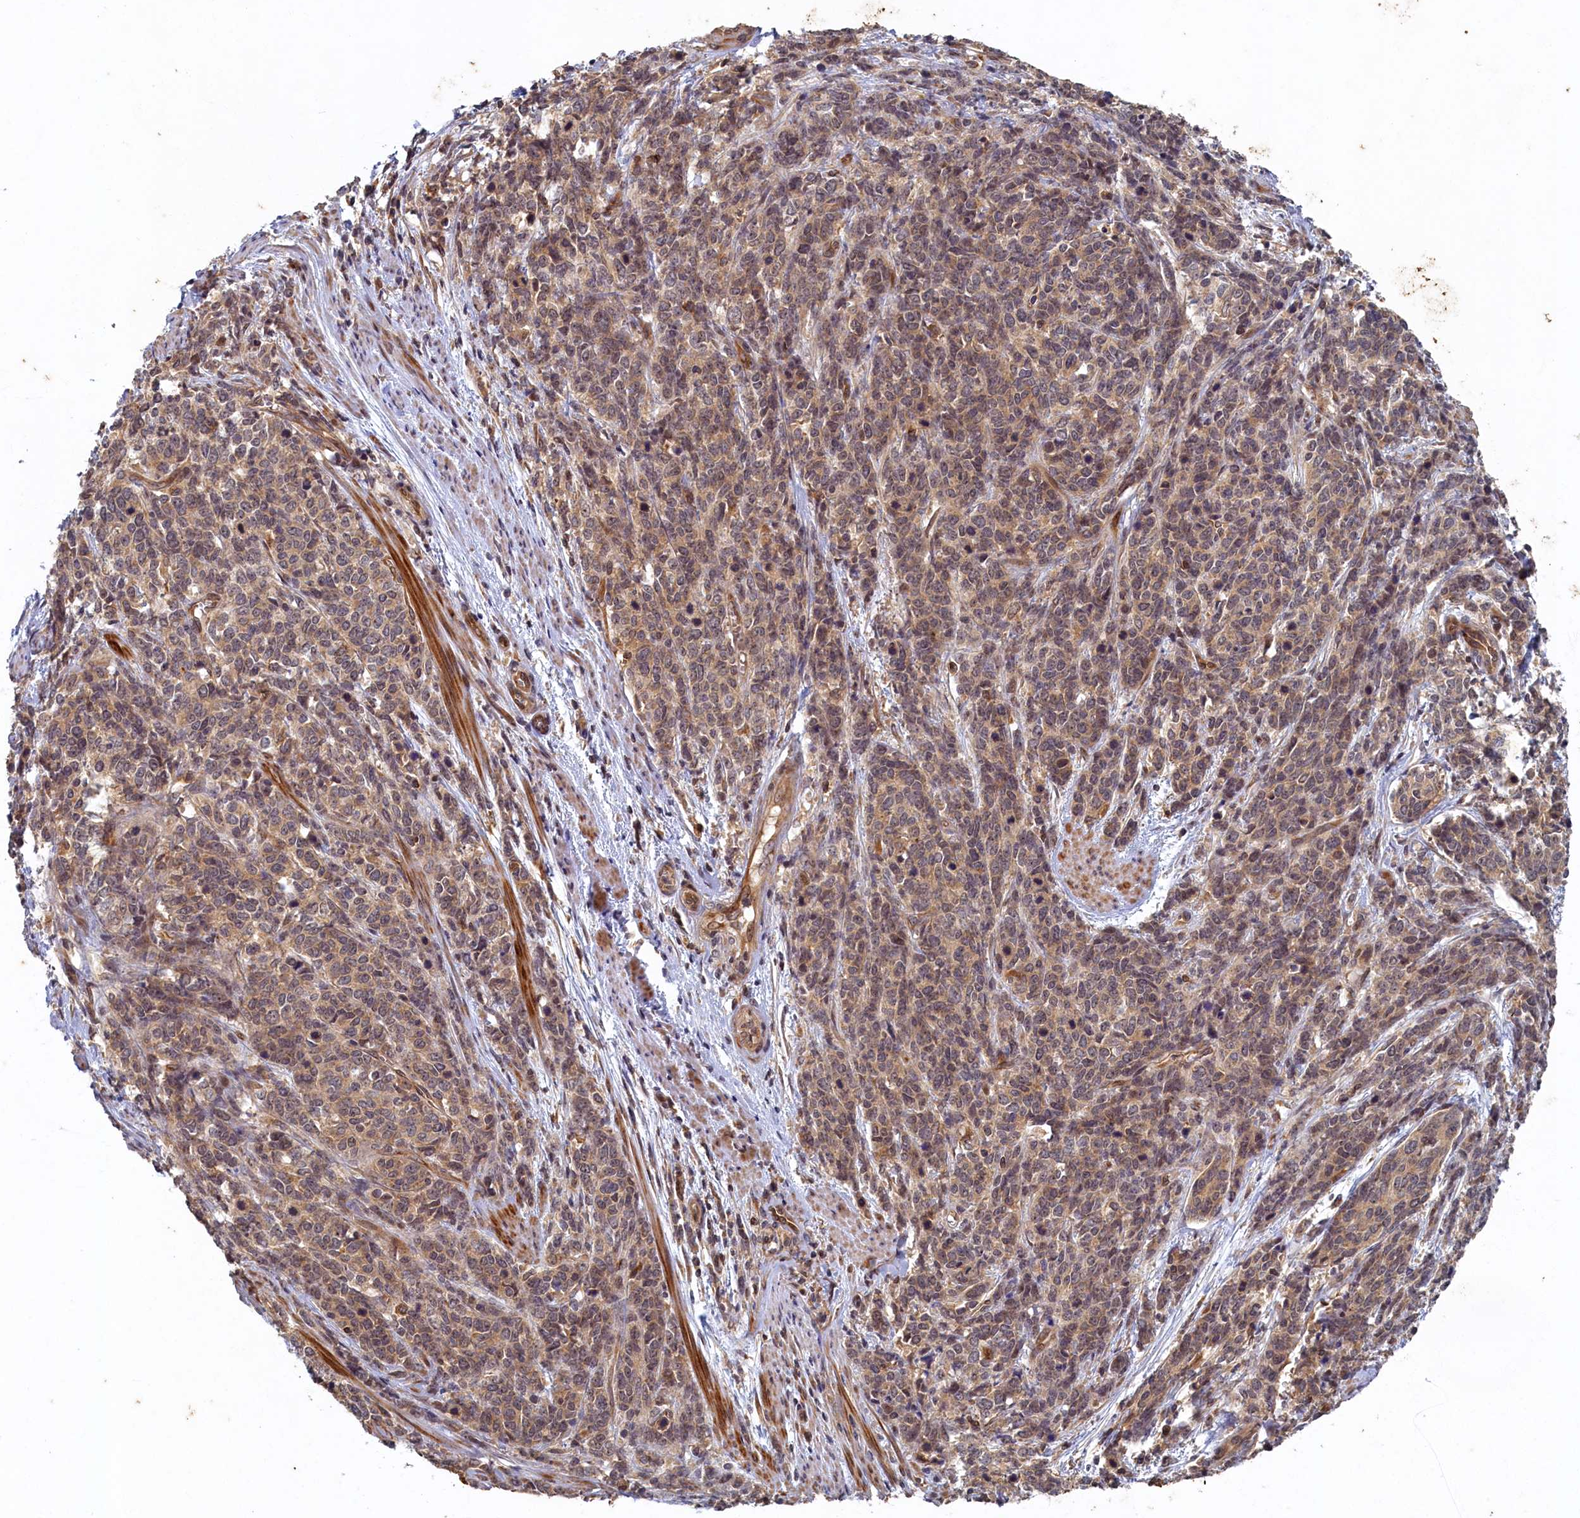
{"staining": {"intensity": "moderate", "quantity": ">75%", "location": "cytoplasmic/membranous"}, "tissue": "cervical cancer", "cell_type": "Tumor cells", "image_type": "cancer", "snomed": [{"axis": "morphology", "description": "Squamous cell carcinoma, NOS"}, {"axis": "topography", "description": "Cervix"}], "caption": "This micrograph shows IHC staining of human cervical cancer (squamous cell carcinoma), with medium moderate cytoplasmic/membranous staining in about >75% of tumor cells.", "gene": "CEP20", "patient": {"sex": "female", "age": 60}}